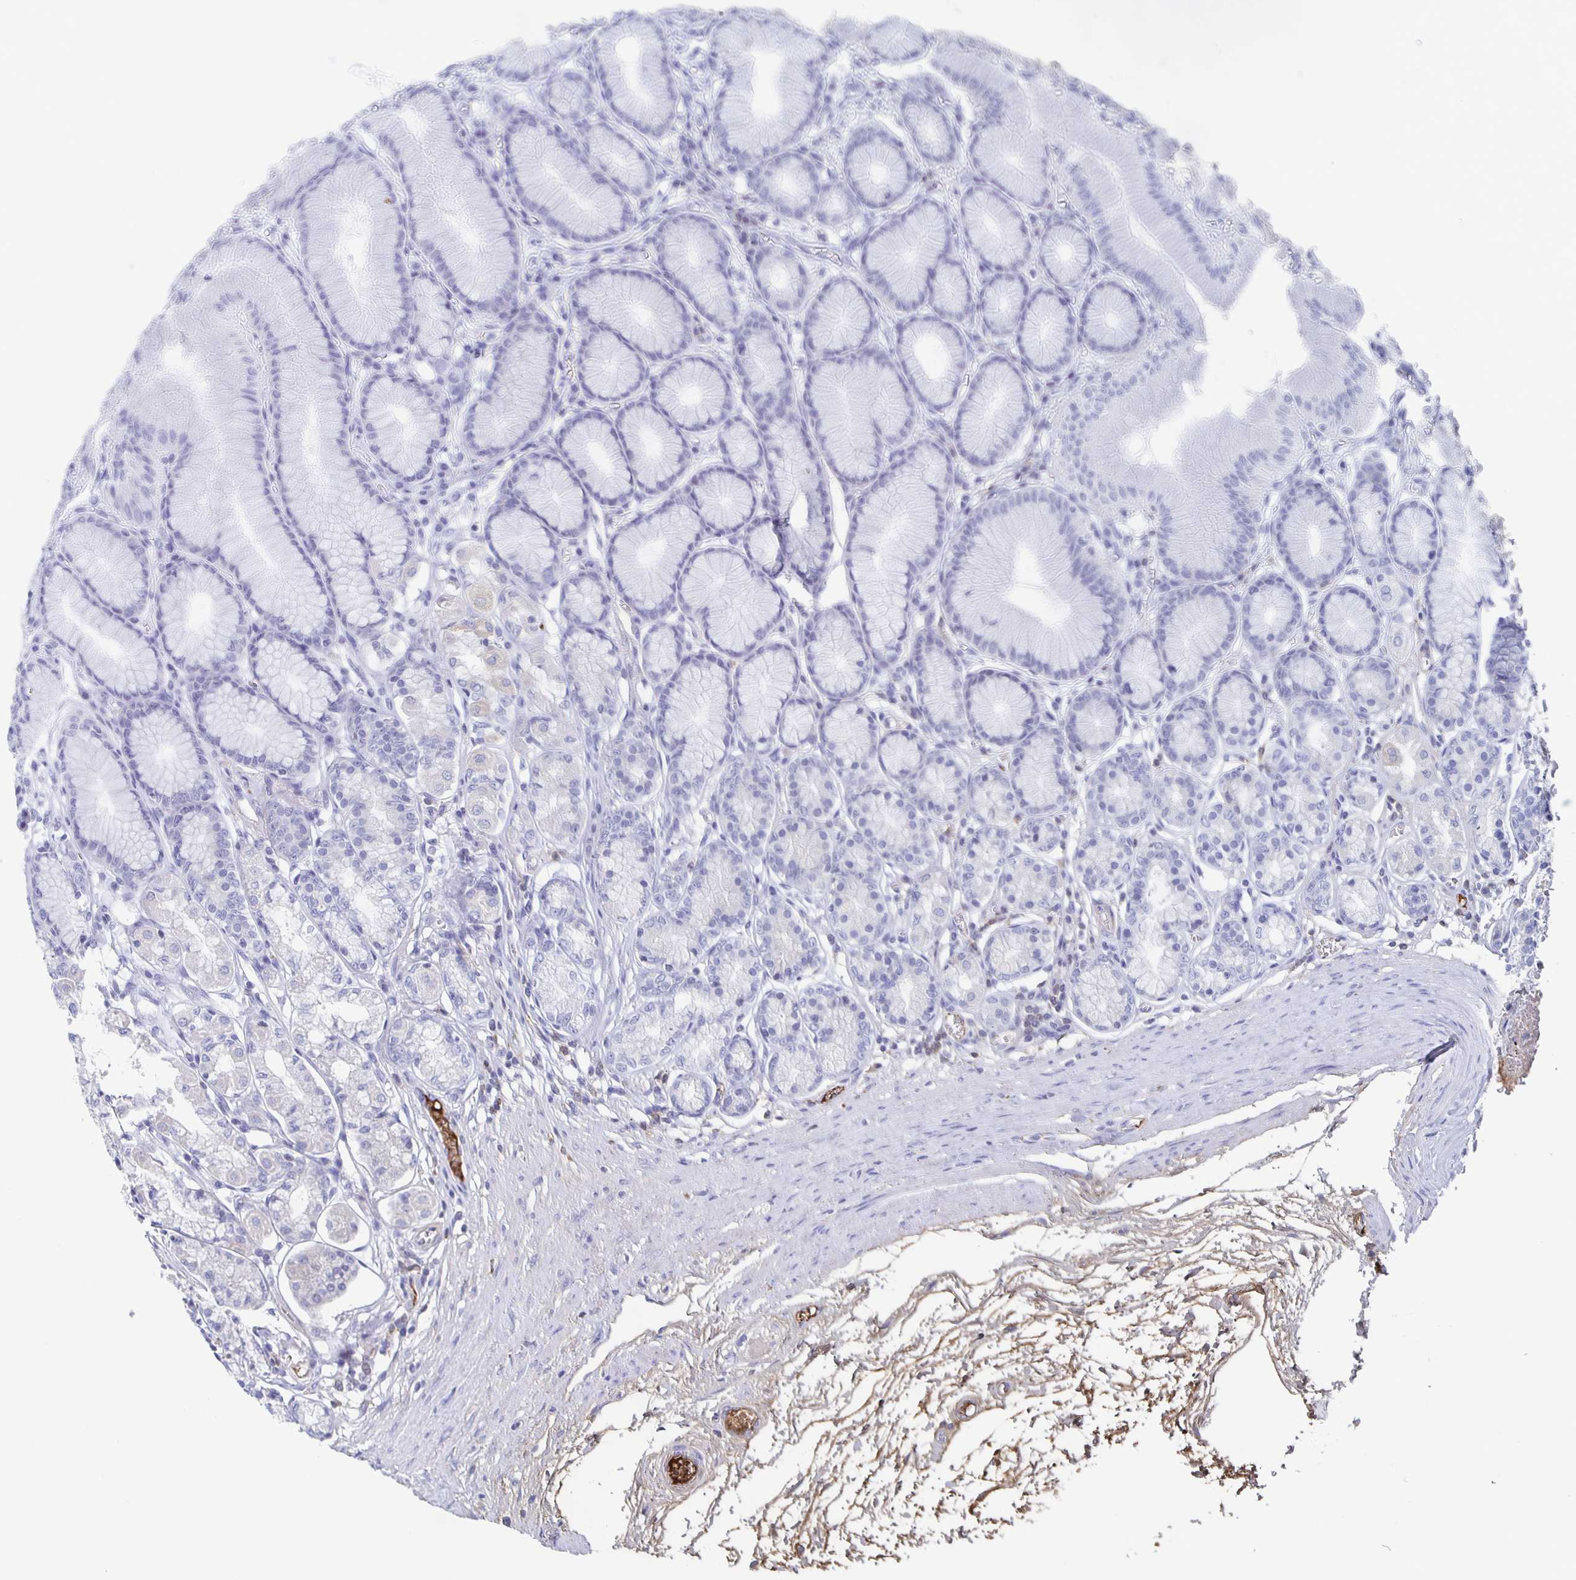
{"staining": {"intensity": "negative", "quantity": "none", "location": "none"}, "tissue": "stomach", "cell_type": "Glandular cells", "image_type": "normal", "snomed": [{"axis": "morphology", "description": "Normal tissue, NOS"}, {"axis": "topography", "description": "Stomach"}, {"axis": "topography", "description": "Stomach, lower"}], "caption": "High magnification brightfield microscopy of normal stomach stained with DAB (3,3'-diaminobenzidine) (brown) and counterstained with hematoxylin (blue): glandular cells show no significant positivity. (Brightfield microscopy of DAB (3,3'-diaminobenzidine) IHC at high magnification).", "gene": "FGA", "patient": {"sex": "male", "age": 76}}